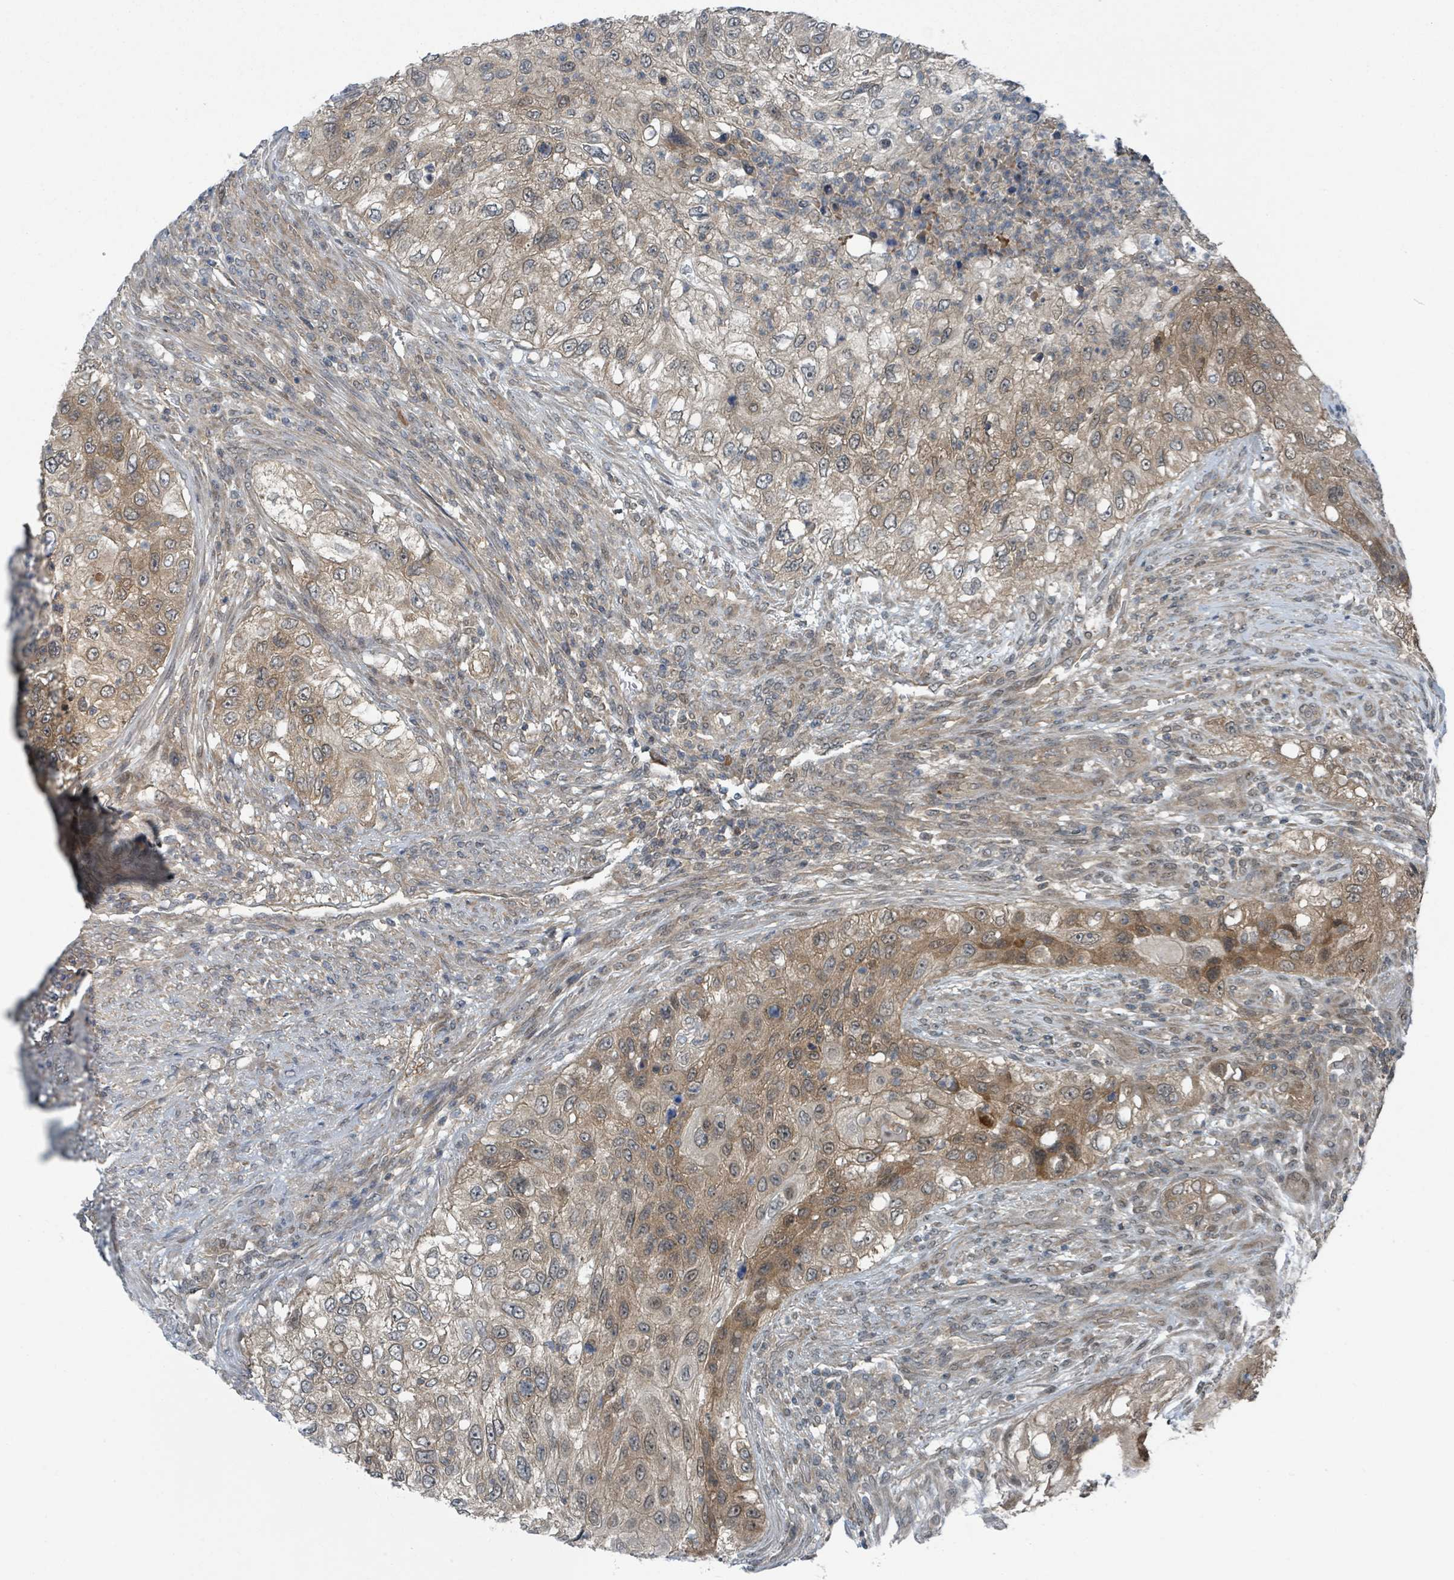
{"staining": {"intensity": "moderate", "quantity": "25%-75%", "location": "cytoplasmic/membranous,nuclear"}, "tissue": "urothelial cancer", "cell_type": "Tumor cells", "image_type": "cancer", "snomed": [{"axis": "morphology", "description": "Urothelial carcinoma, High grade"}, {"axis": "topography", "description": "Urinary bladder"}], "caption": "DAB immunohistochemical staining of urothelial cancer displays moderate cytoplasmic/membranous and nuclear protein staining in approximately 25%-75% of tumor cells.", "gene": "GOLGA7", "patient": {"sex": "female", "age": 60}}